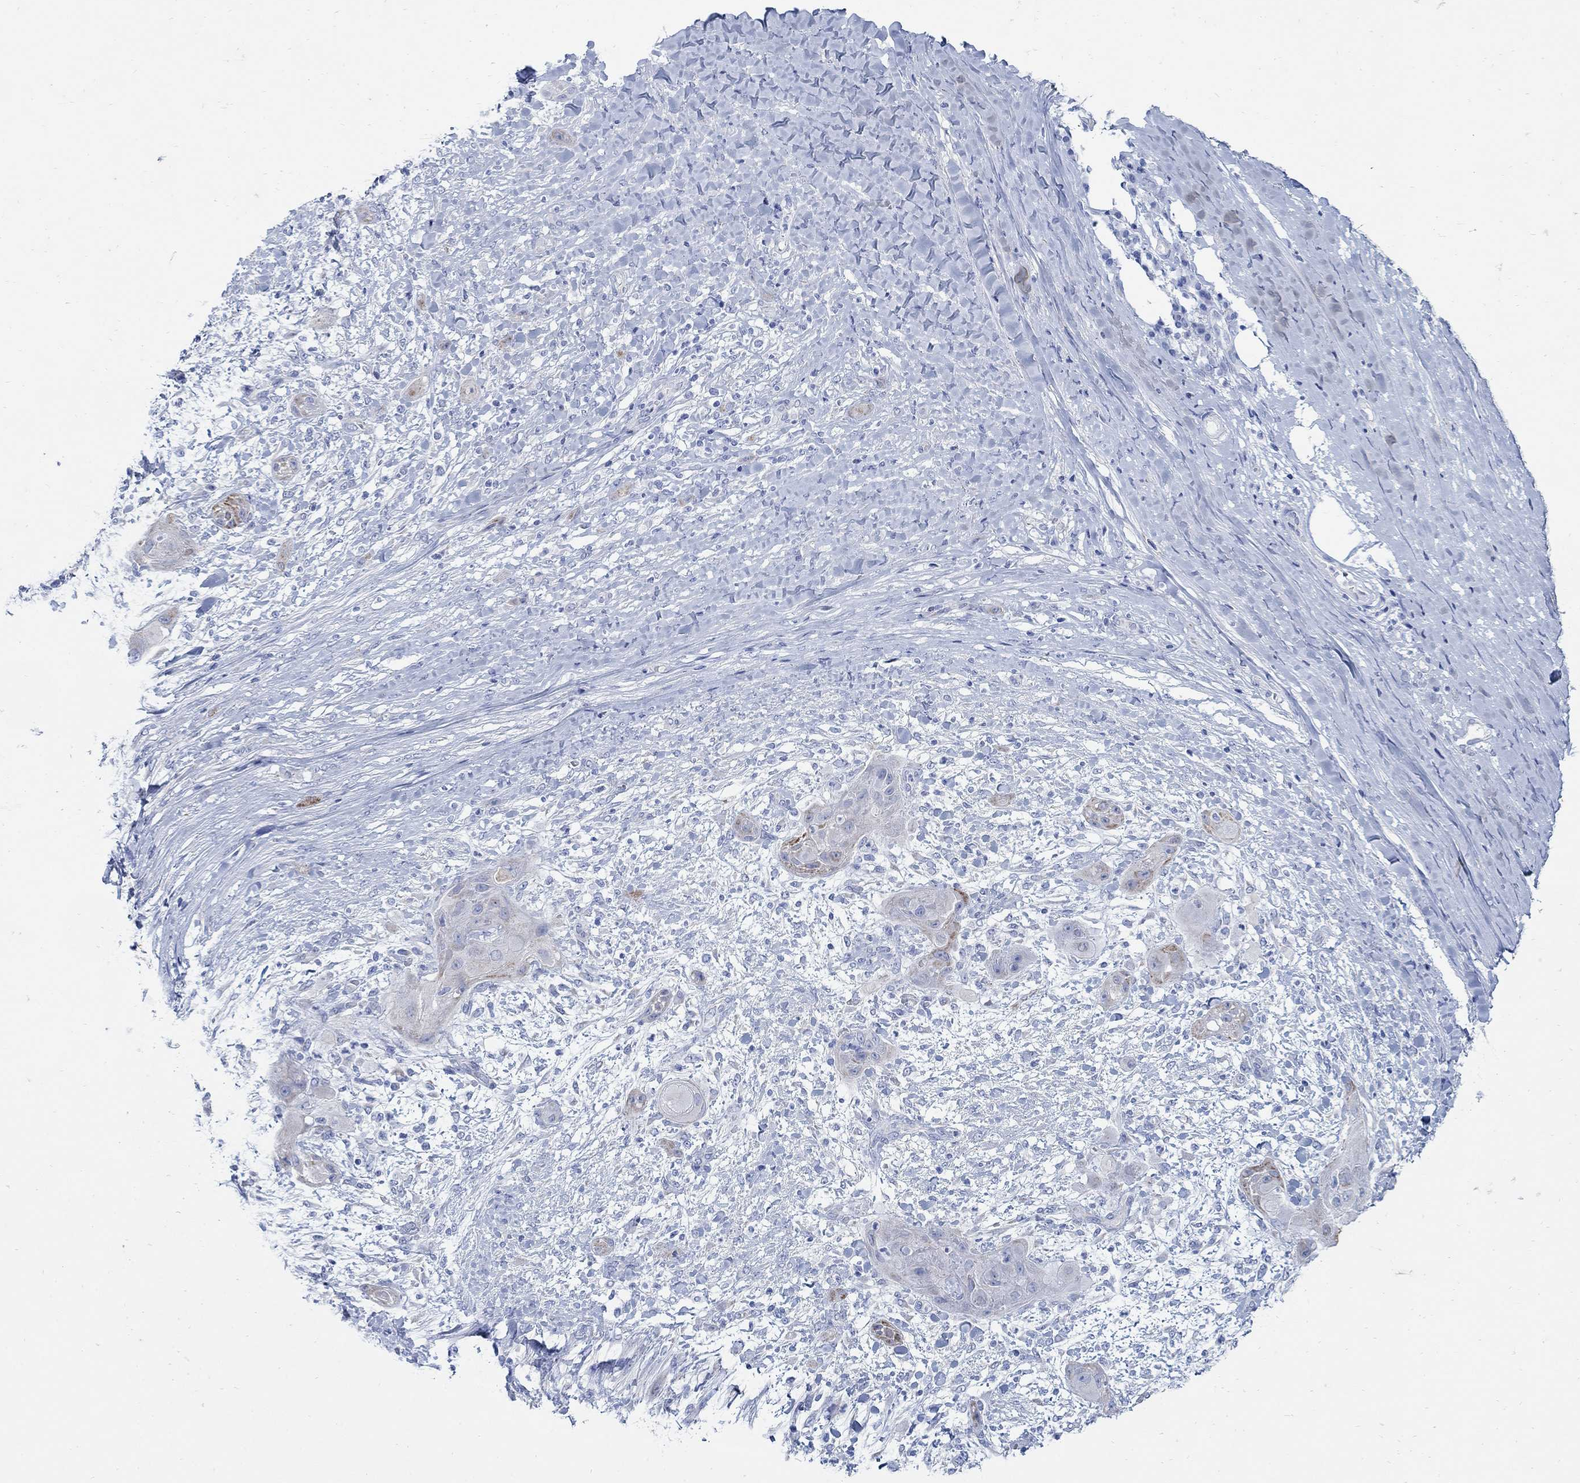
{"staining": {"intensity": "moderate", "quantity": "<25%", "location": "cytoplasmic/membranous"}, "tissue": "skin cancer", "cell_type": "Tumor cells", "image_type": "cancer", "snomed": [{"axis": "morphology", "description": "Squamous cell carcinoma, NOS"}, {"axis": "topography", "description": "Skin"}], "caption": "Immunohistochemical staining of skin cancer (squamous cell carcinoma) shows low levels of moderate cytoplasmic/membranous protein expression in about <25% of tumor cells. (Stains: DAB (3,3'-diaminobenzidine) in brown, nuclei in blue, Microscopy: brightfield microscopy at high magnification).", "gene": "ZDHHC14", "patient": {"sex": "male", "age": 62}}